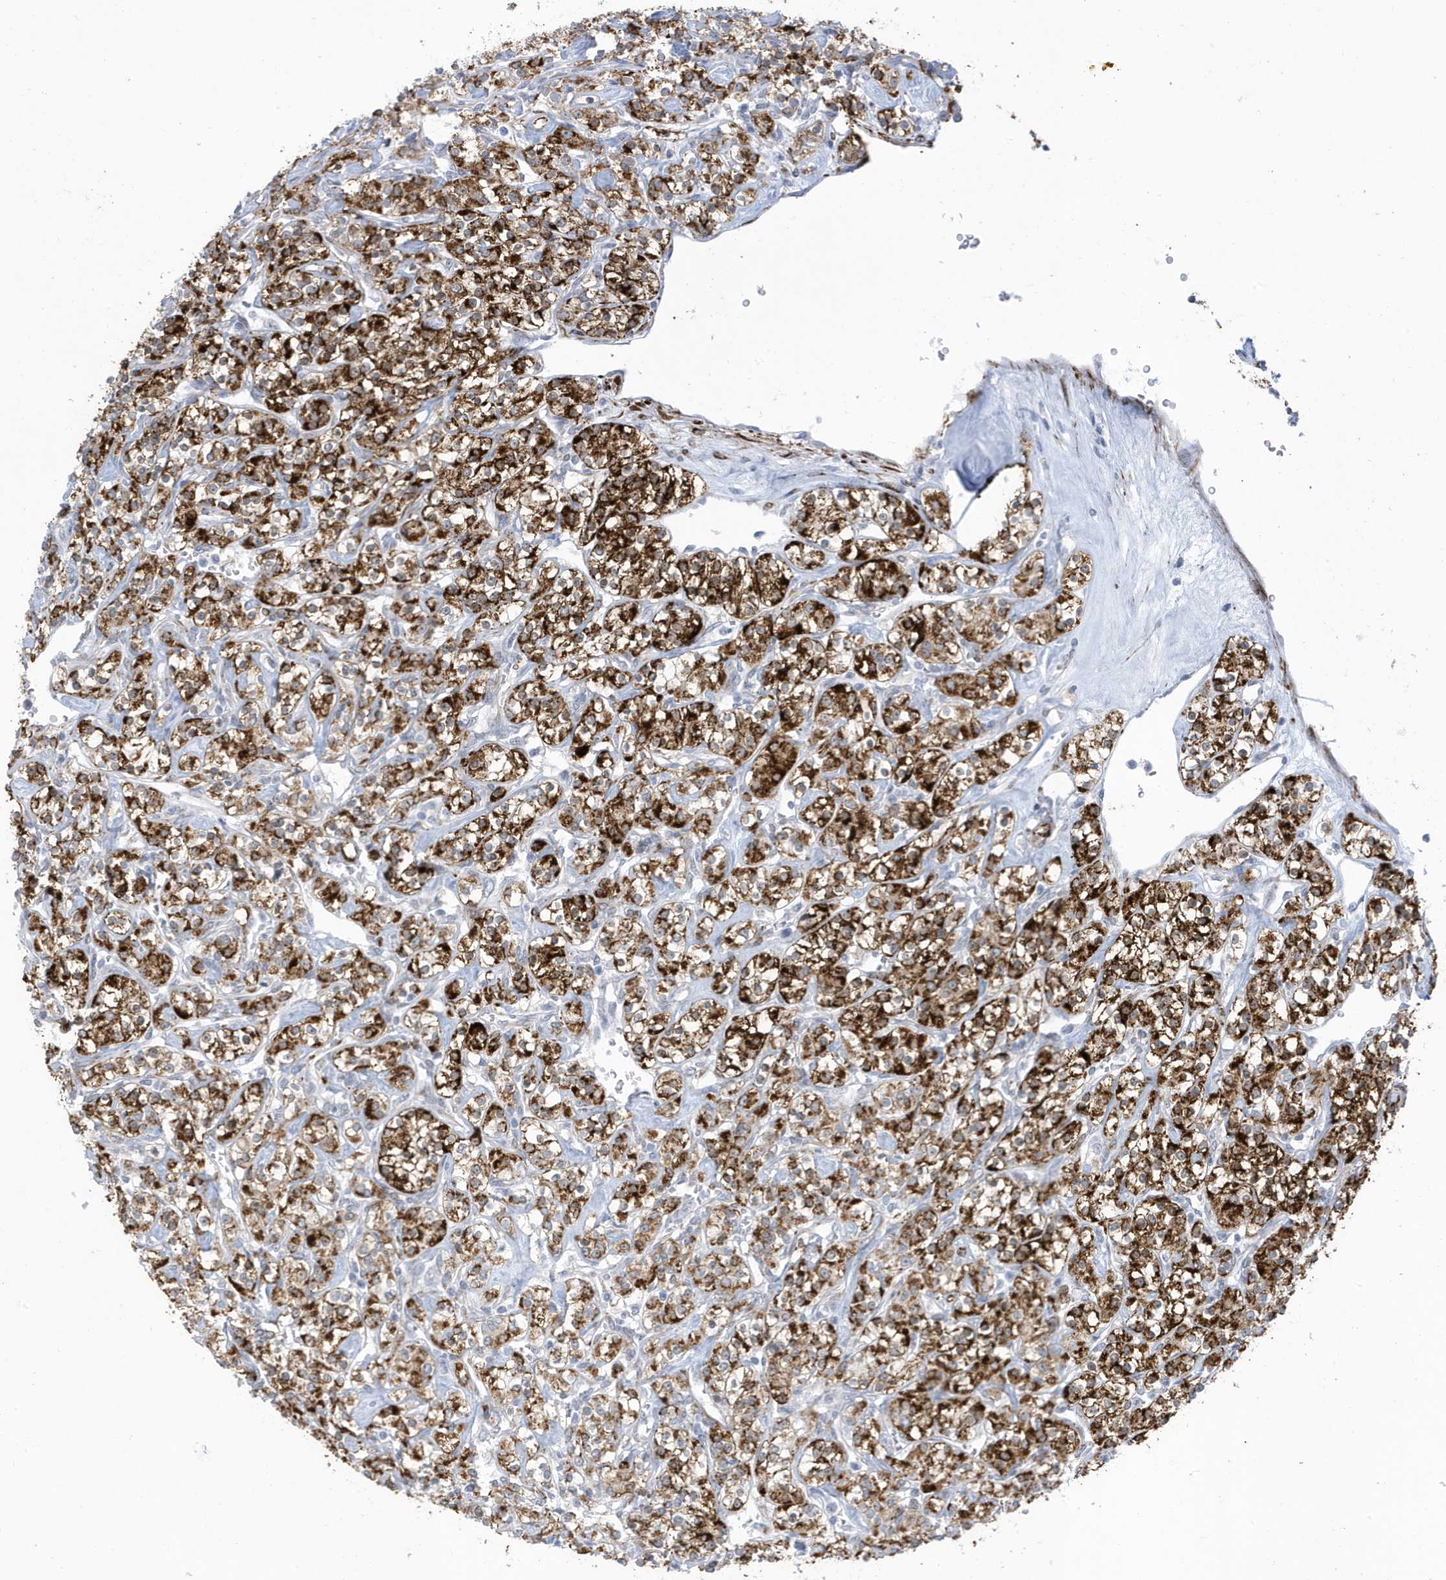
{"staining": {"intensity": "strong", "quantity": ">75%", "location": "cytoplasmic/membranous"}, "tissue": "renal cancer", "cell_type": "Tumor cells", "image_type": "cancer", "snomed": [{"axis": "morphology", "description": "Adenocarcinoma, NOS"}, {"axis": "topography", "description": "Kidney"}], "caption": "An IHC histopathology image of neoplastic tissue is shown. Protein staining in brown shows strong cytoplasmic/membranous positivity in adenocarcinoma (renal) within tumor cells.", "gene": "PERM1", "patient": {"sex": "male", "age": 77}}